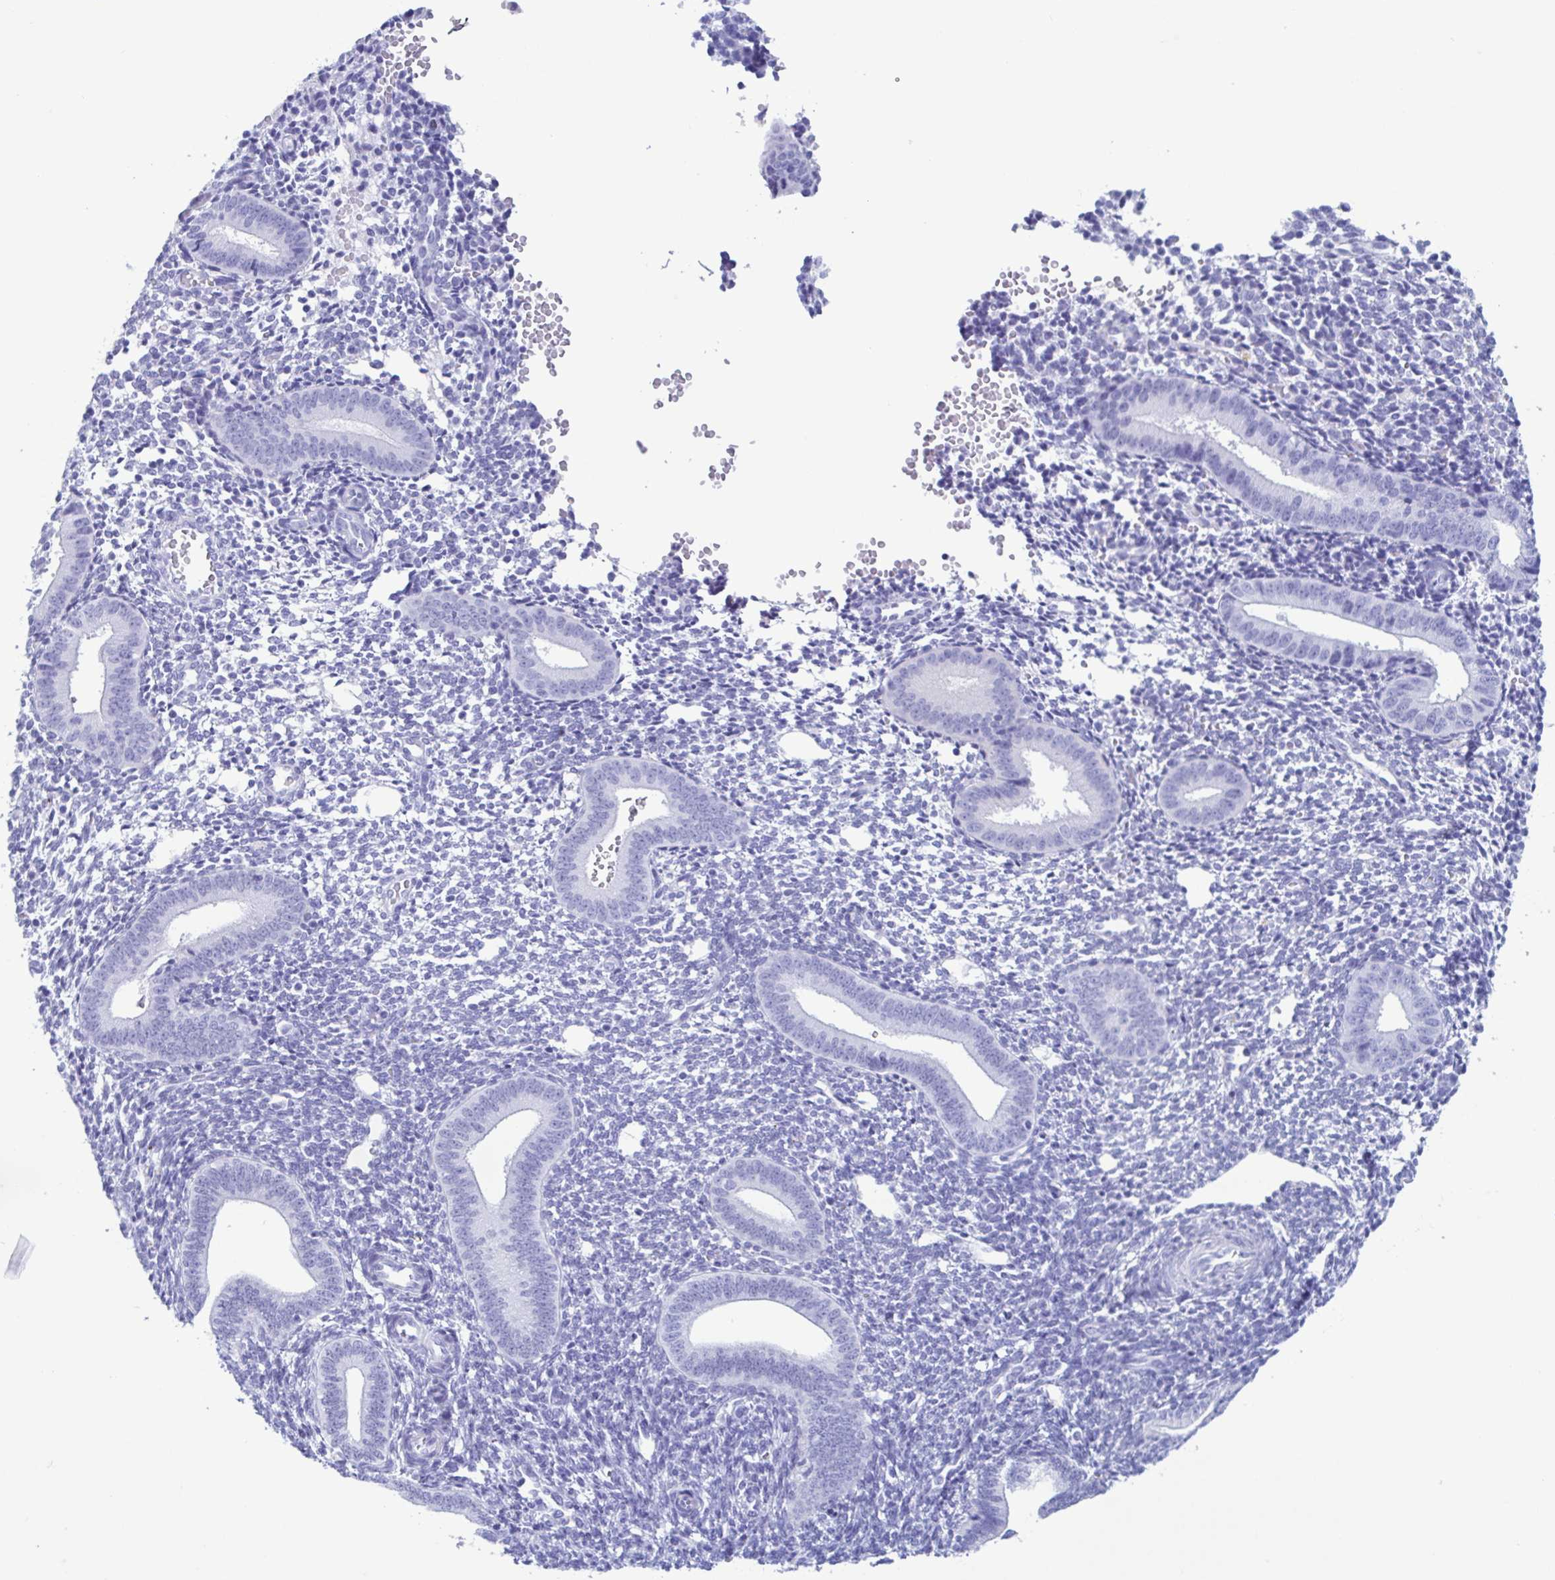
{"staining": {"intensity": "negative", "quantity": "none", "location": "none"}, "tissue": "endometrium", "cell_type": "Cells in endometrial stroma", "image_type": "normal", "snomed": [{"axis": "morphology", "description": "Normal tissue, NOS"}, {"axis": "topography", "description": "Endometrium"}], "caption": "Immunohistochemistry (IHC) micrograph of normal endometrium: endometrium stained with DAB demonstrates no significant protein expression in cells in endometrial stroma.", "gene": "LTF", "patient": {"sex": "female", "age": 40}}